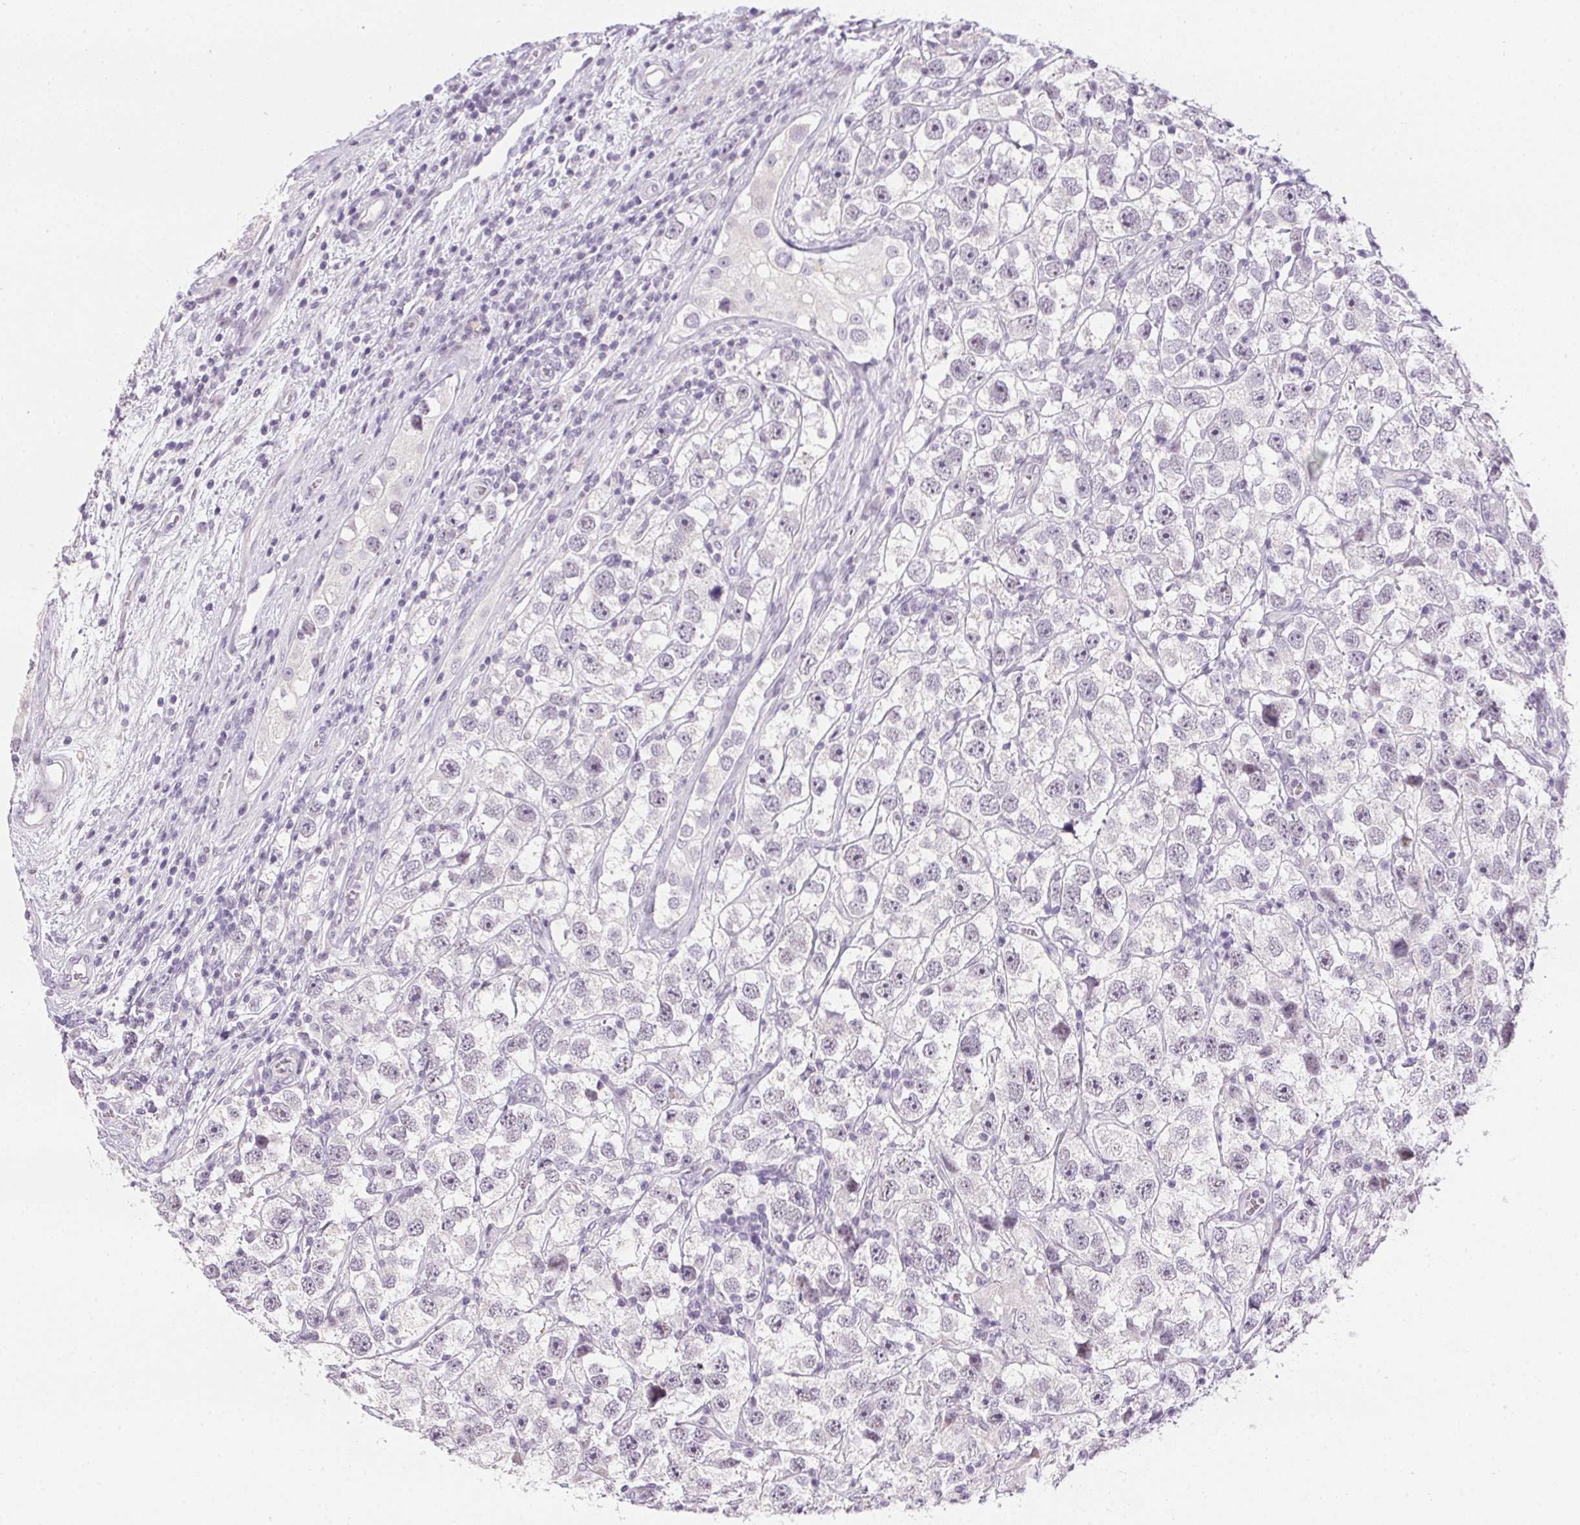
{"staining": {"intensity": "negative", "quantity": "none", "location": "none"}, "tissue": "testis cancer", "cell_type": "Tumor cells", "image_type": "cancer", "snomed": [{"axis": "morphology", "description": "Seminoma, NOS"}, {"axis": "topography", "description": "Testis"}], "caption": "High magnification brightfield microscopy of seminoma (testis) stained with DAB (3,3'-diaminobenzidine) (brown) and counterstained with hematoxylin (blue): tumor cells show no significant staining.", "gene": "GSDMC", "patient": {"sex": "male", "age": 26}}